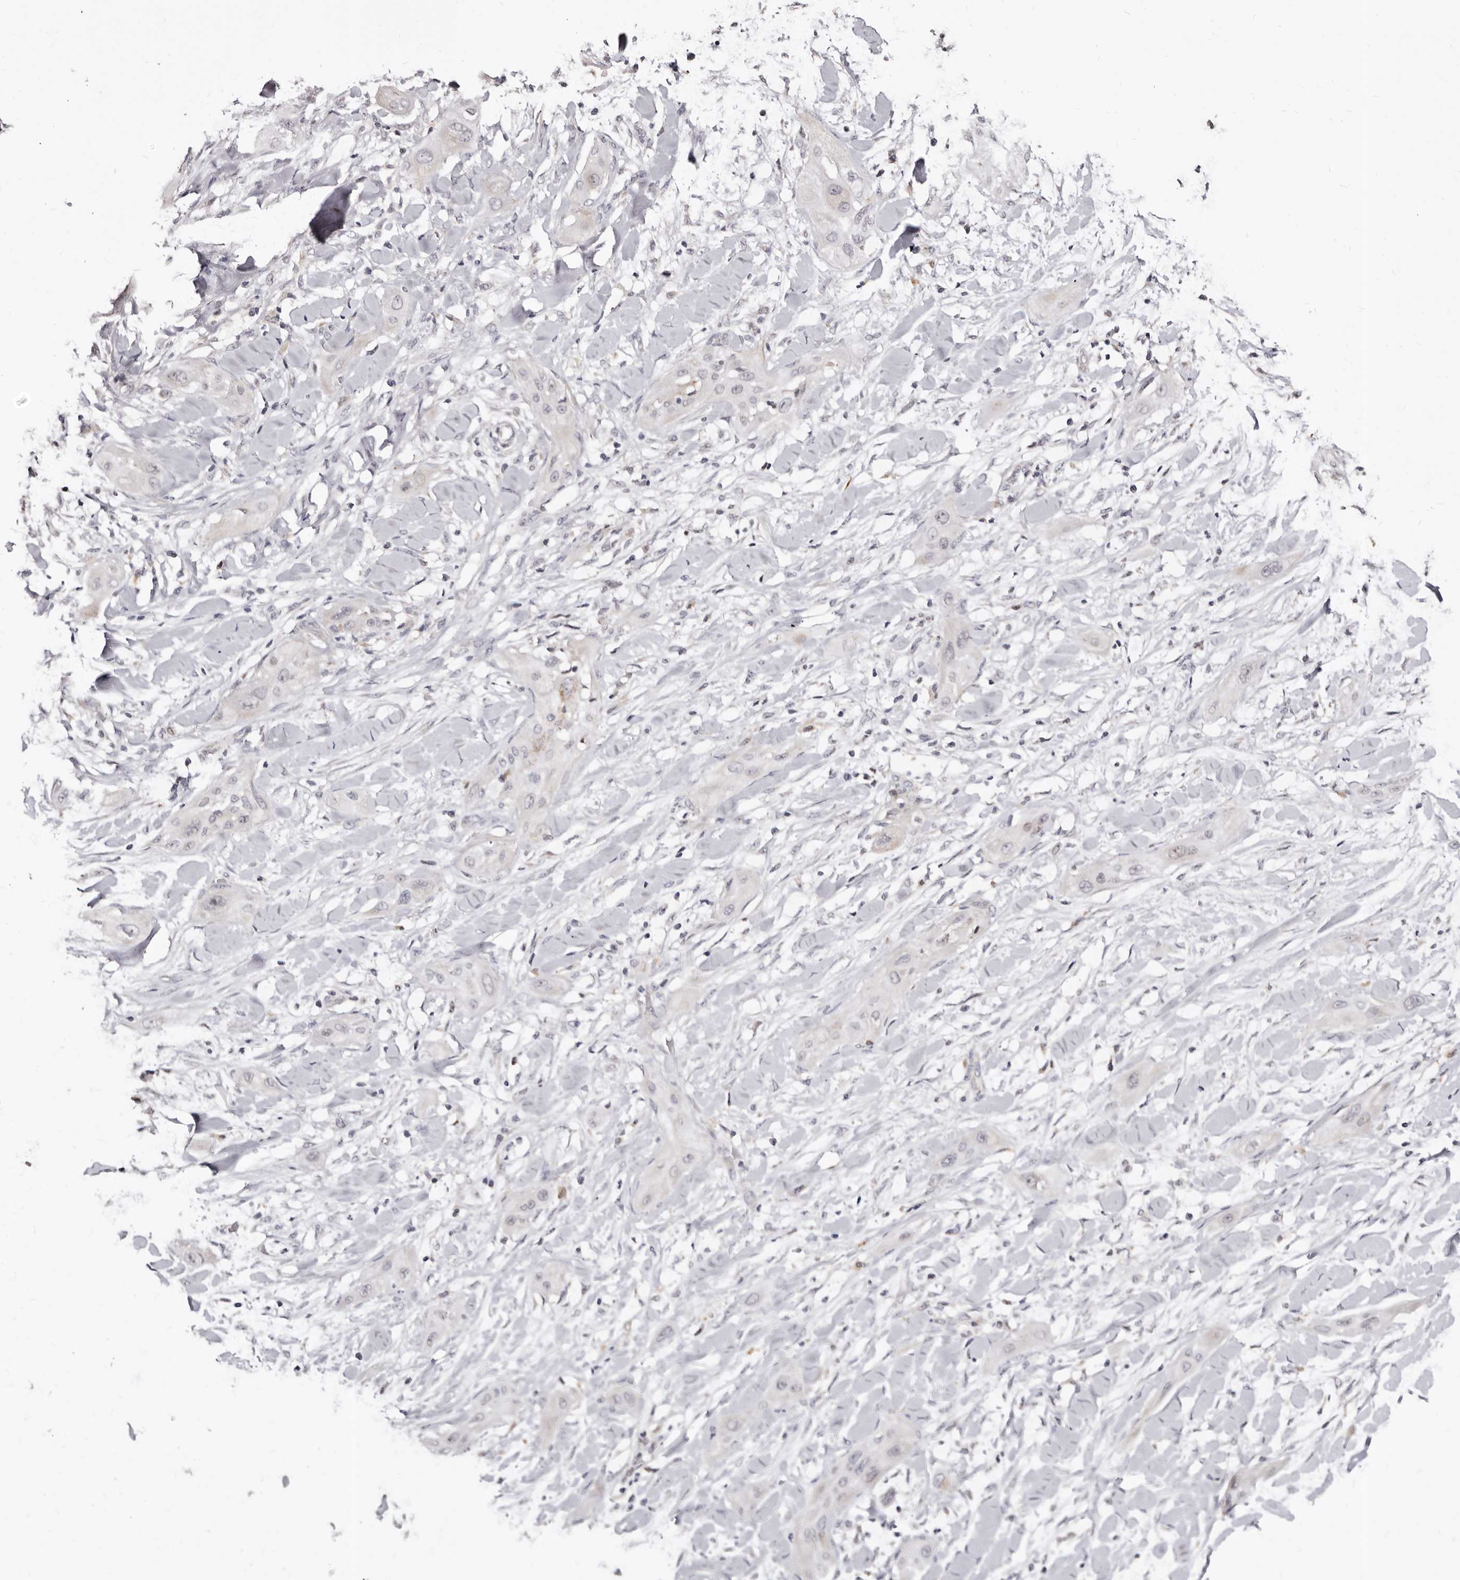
{"staining": {"intensity": "negative", "quantity": "none", "location": "none"}, "tissue": "lung cancer", "cell_type": "Tumor cells", "image_type": "cancer", "snomed": [{"axis": "morphology", "description": "Squamous cell carcinoma, NOS"}, {"axis": "topography", "description": "Lung"}], "caption": "DAB (3,3'-diaminobenzidine) immunohistochemical staining of human lung squamous cell carcinoma exhibits no significant positivity in tumor cells. Nuclei are stained in blue.", "gene": "PTAFR", "patient": {"sex": "female", "age": 47}}